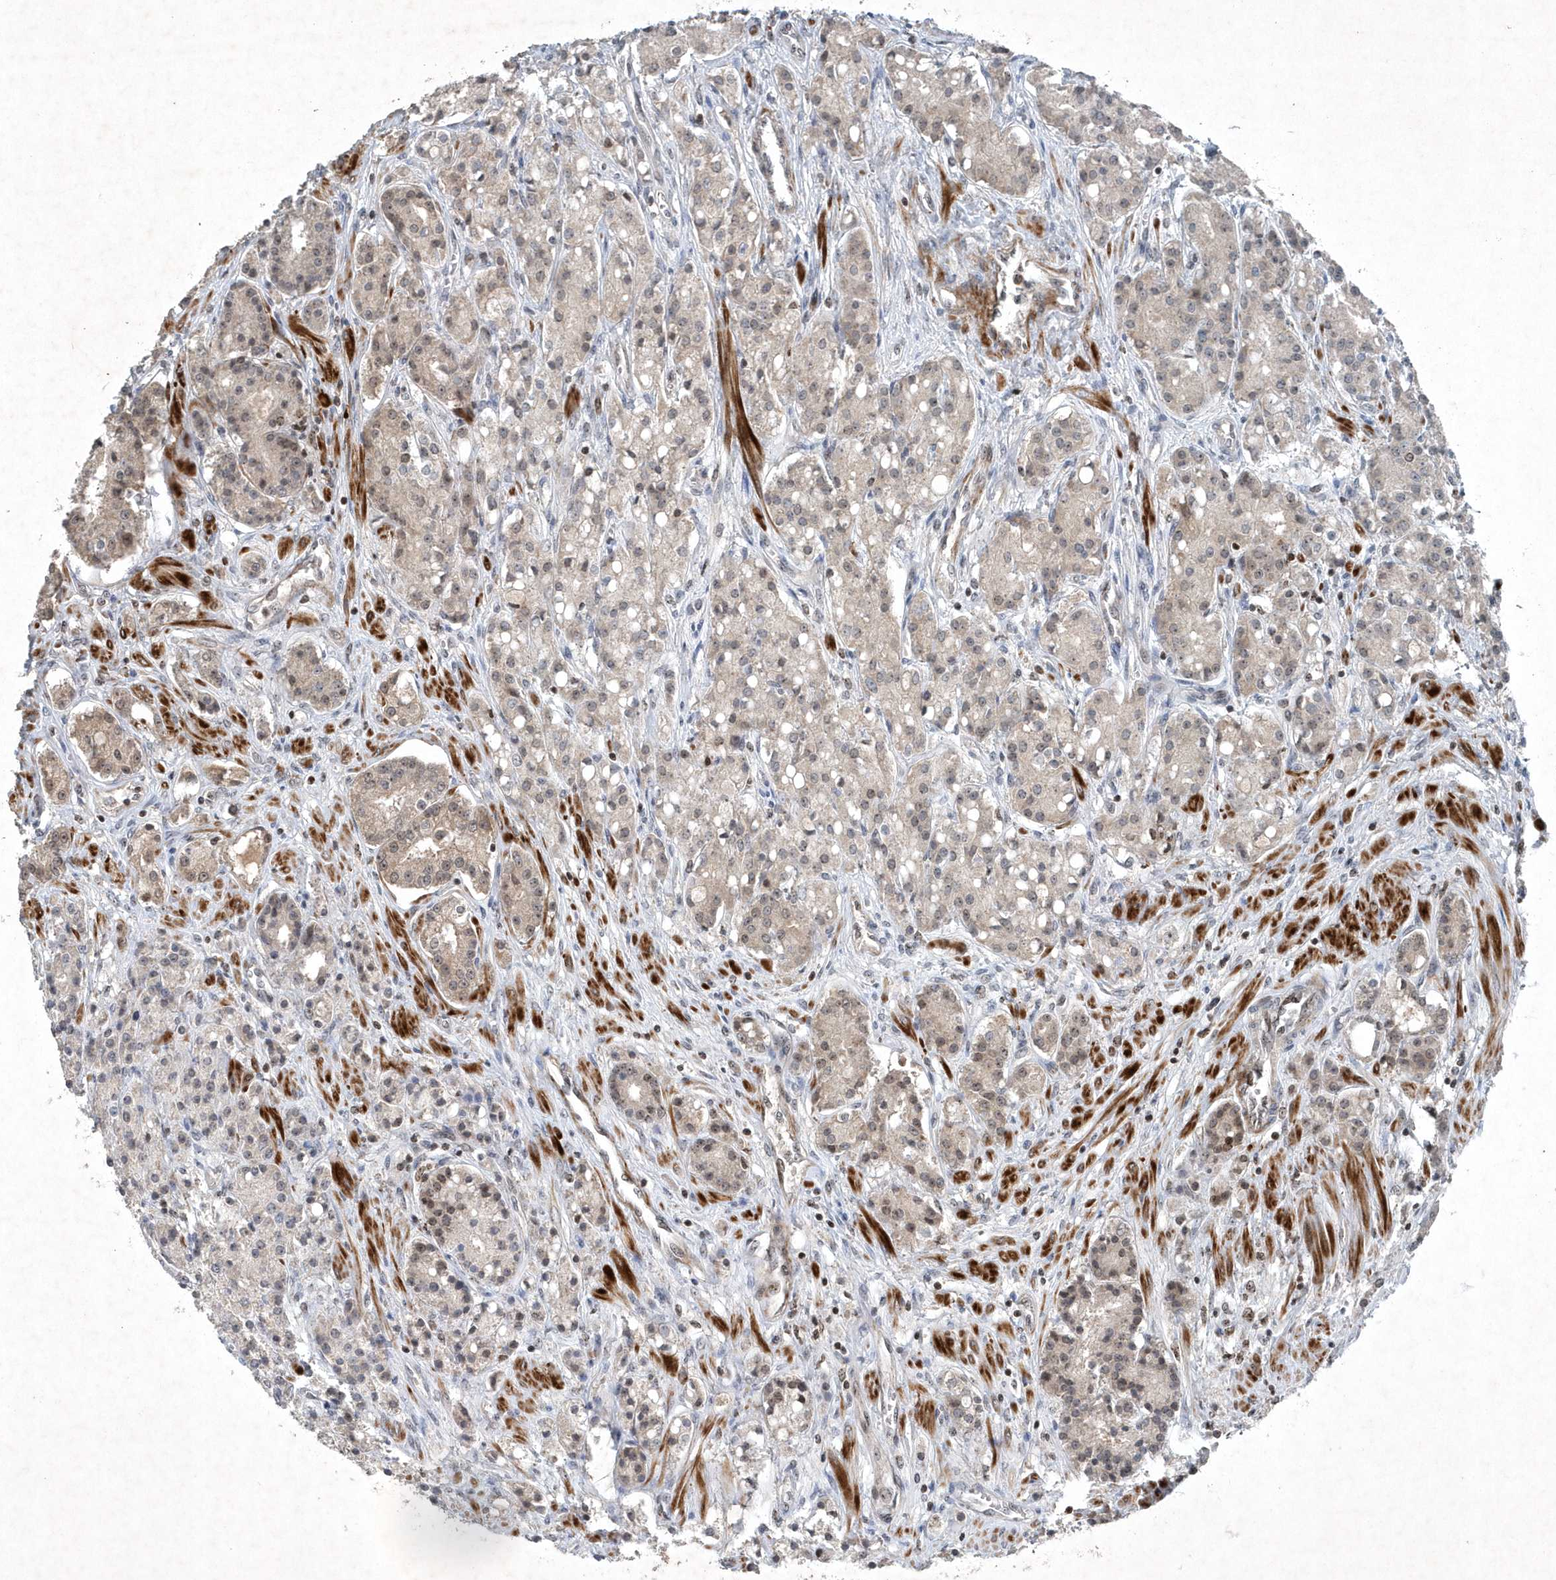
{"staining": {"intensity": "weak", "quantity": "<25%", "location": "cytoplasmic/membranous,nuclear"}, "tissue": "prostate cancer", "cell_type": "Tumor cells", "image_type": "cancer", "snomed": [{"axis": "morphology", "description": "Adenocarcinoma, High grade"}, {"axis": "topography", "description": "Prostate"}], "caption": "This is an IHC histopathology image of adenocarcinoma (high-grade) (prostate). There is no positivity in tumor cells.", "gene": "QTRT2", "patient": {"sex": "male", "age": 60}}